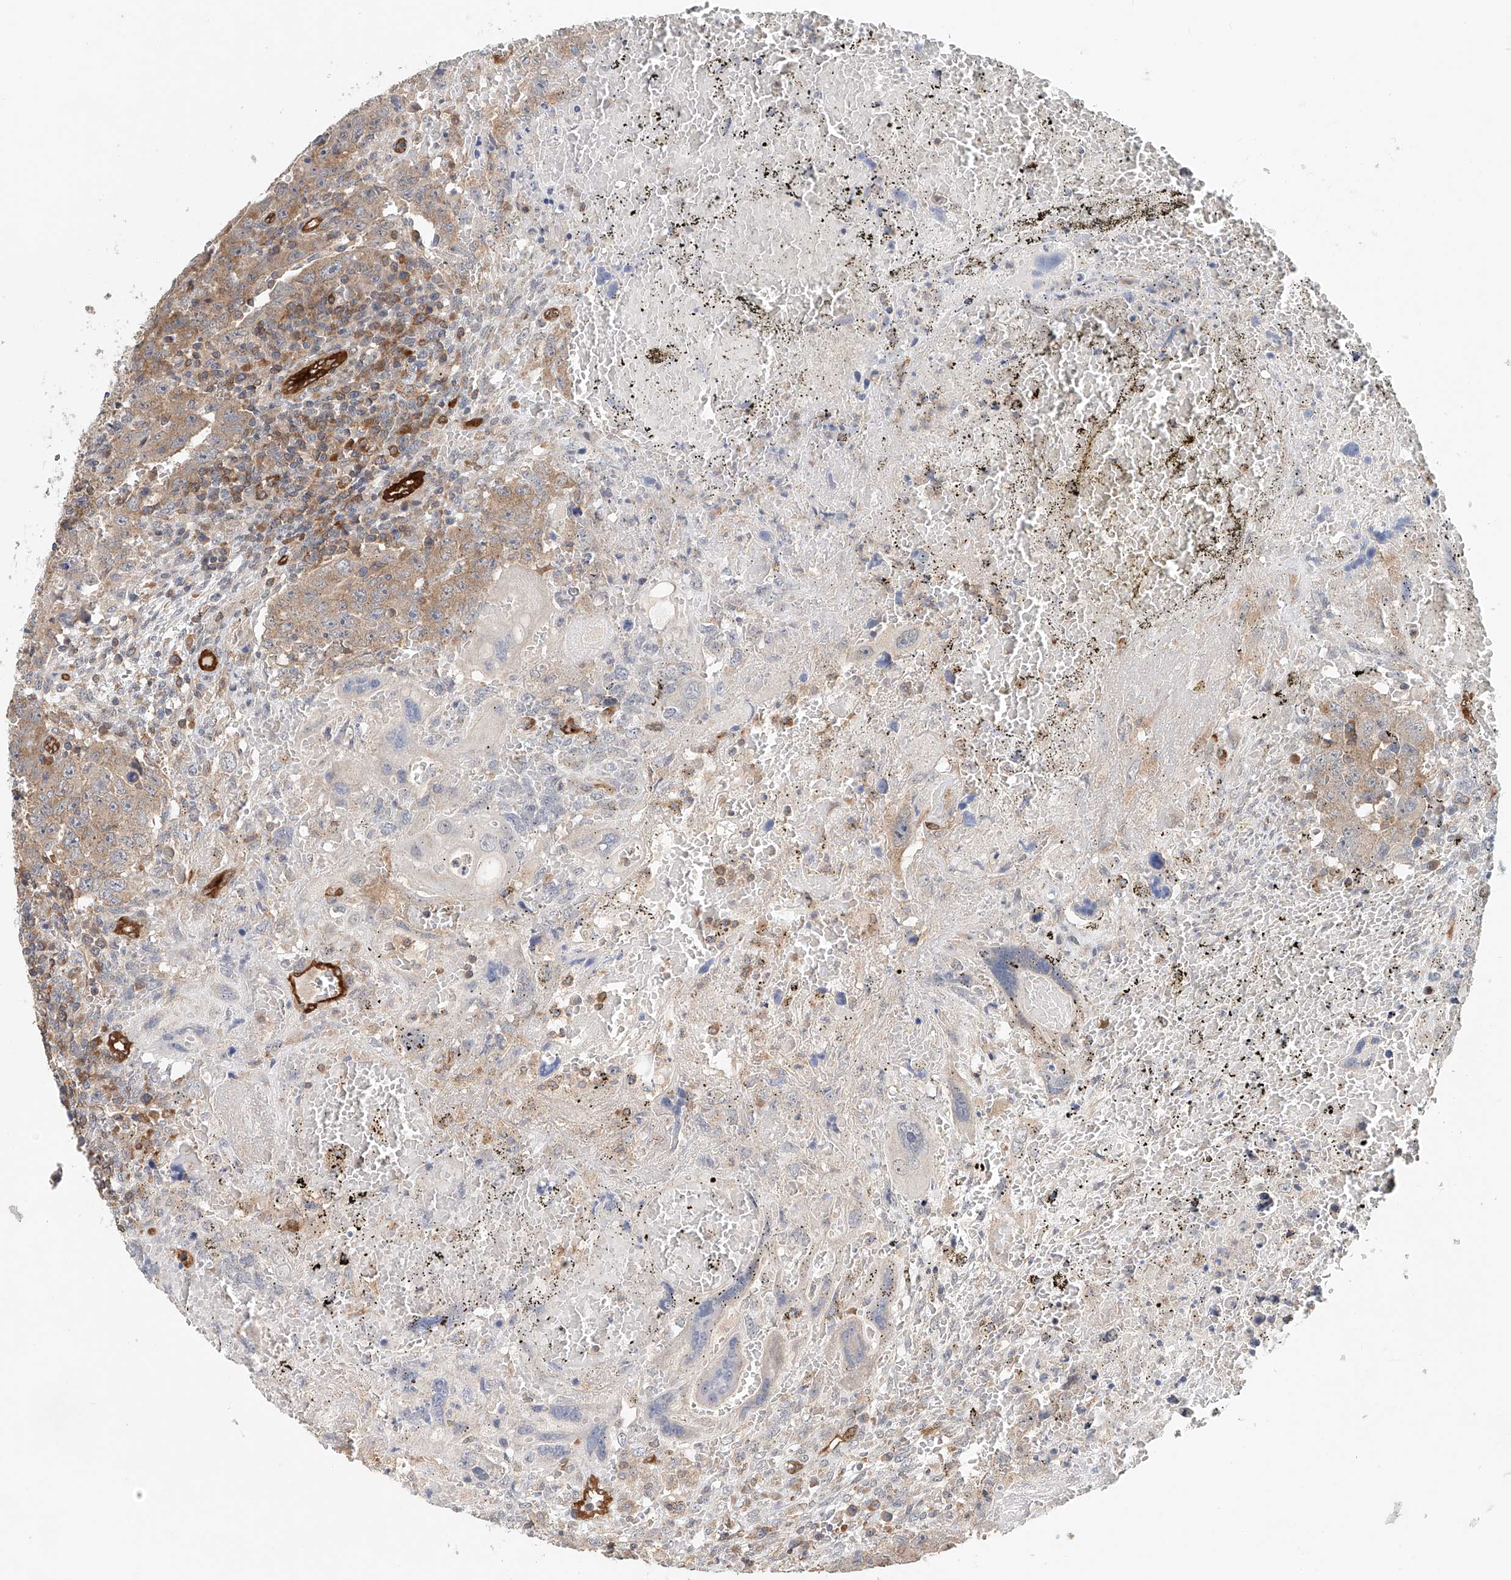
{"staining": {"intensity": "weak", "quantity": "25%-75%", "location": "cytoplasmic/membranous"}, "tissue": "testis cancer", "cell_type": "Tumor cells", "image_type": "cancer", "snomed": [{"axis": "morphology", "description": "Carcinoma, Embryonal, NOS"}, {"axis": "topography", "description": "Testis"}], "caption": "Weak cytoplasmic/membranous positivity for a protein is identified in about 25%-75% of tumor cells of testis cancer using immunohistochemistry.", "gene": "FRYL", "patient": {"sex": "male", "age": 26}}